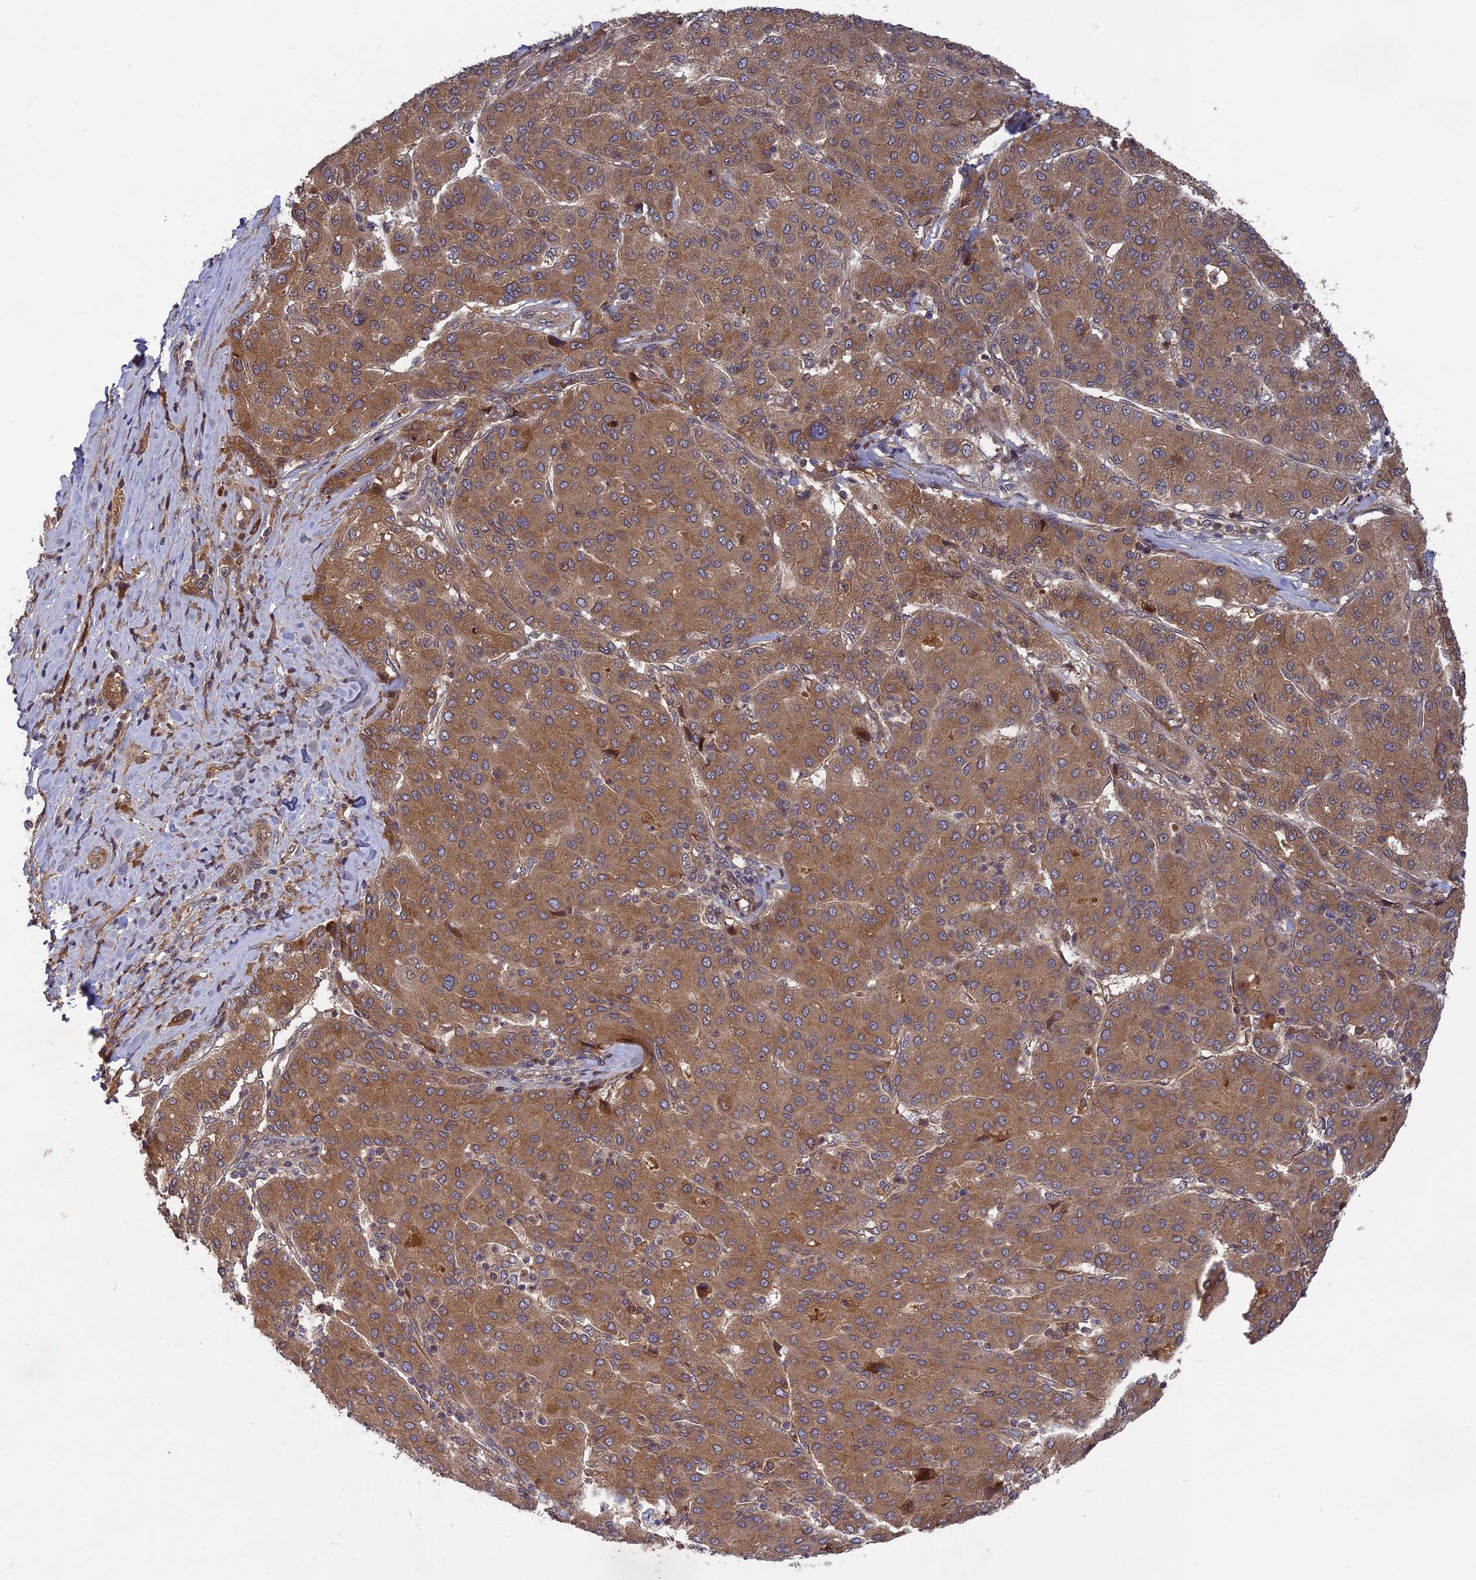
{"staining": {"intensity": "moderate", "quantity": ">75%", "location": "cytoplasmic/membranous"}, "tissue": "liver cancer", "cell_type": "Tumor cells", "image_type": "cancer", "snomed": [{"axis": "morphology", "description": "Carcinoma, Hepatocellular, NOS"}, {"axis": "topography", "description": "Liver"}], "caption": "Moderate cytoplasmic/membranous positivity for a protein is present in approximately >75% of tumor cells of hepatocellular carcinoma (liver) using immunohistochemistry.", "gene": "TMUB2", "patient": {"sex": "male", "age": 65}}